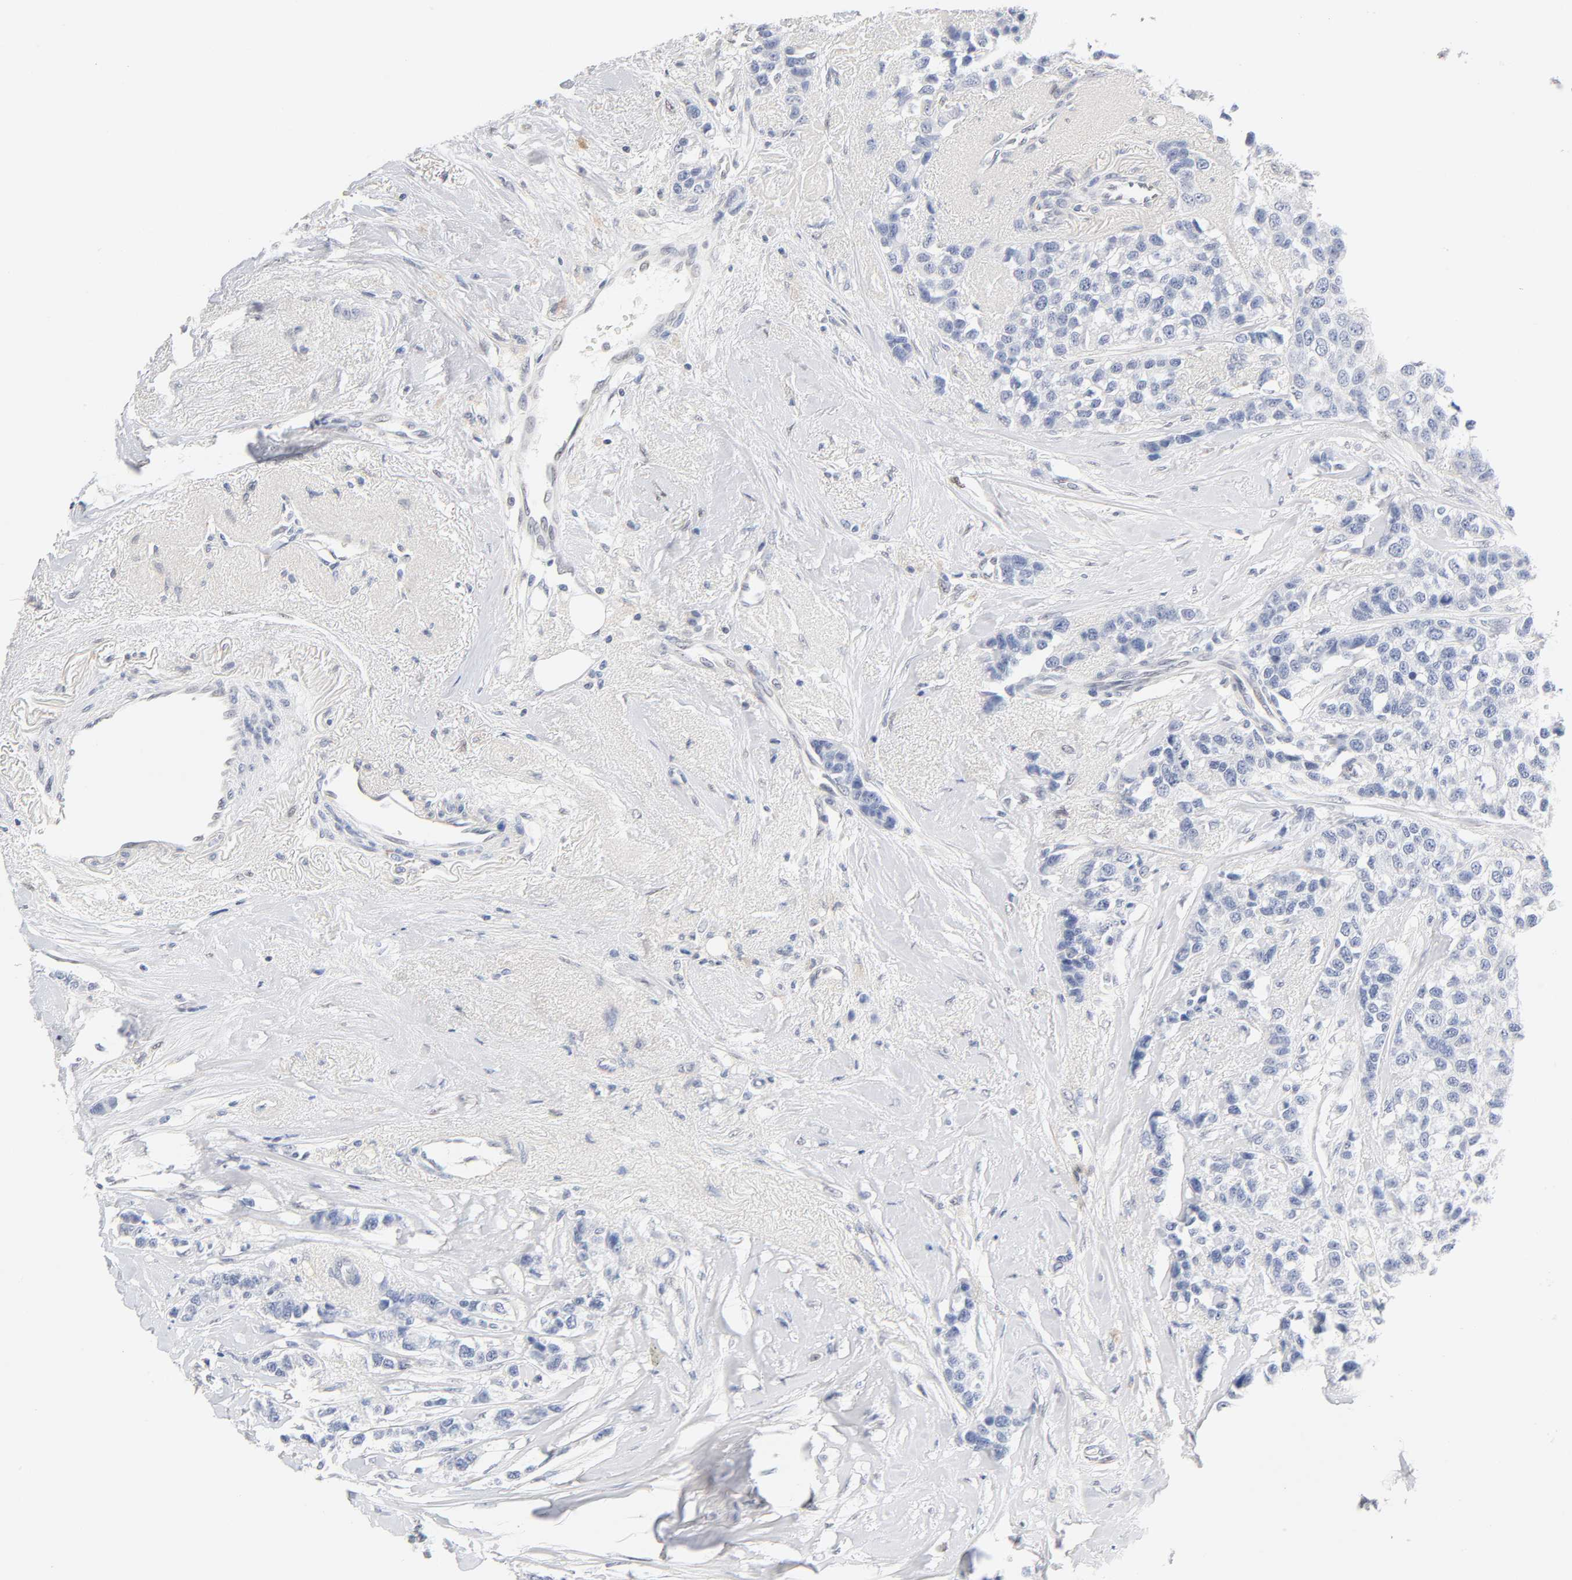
{"staining": {"intensity": "negative", "quantity": "none", "location": "none"}, "tissue": "breast cancer", "cell_type": "Tumor cells", "image_type": "cancer", "snomed": [{"axis": "morphology", "description": "Duct carcinoma"}, {"axis": "topography", "description": "Breast"}], "caption": "DAB immunohistochemical staining of breast cancer reveals no significant staining in tumor cells.", "gene": "NFATC1", "patient": {"sex": "female", "age": 51}}